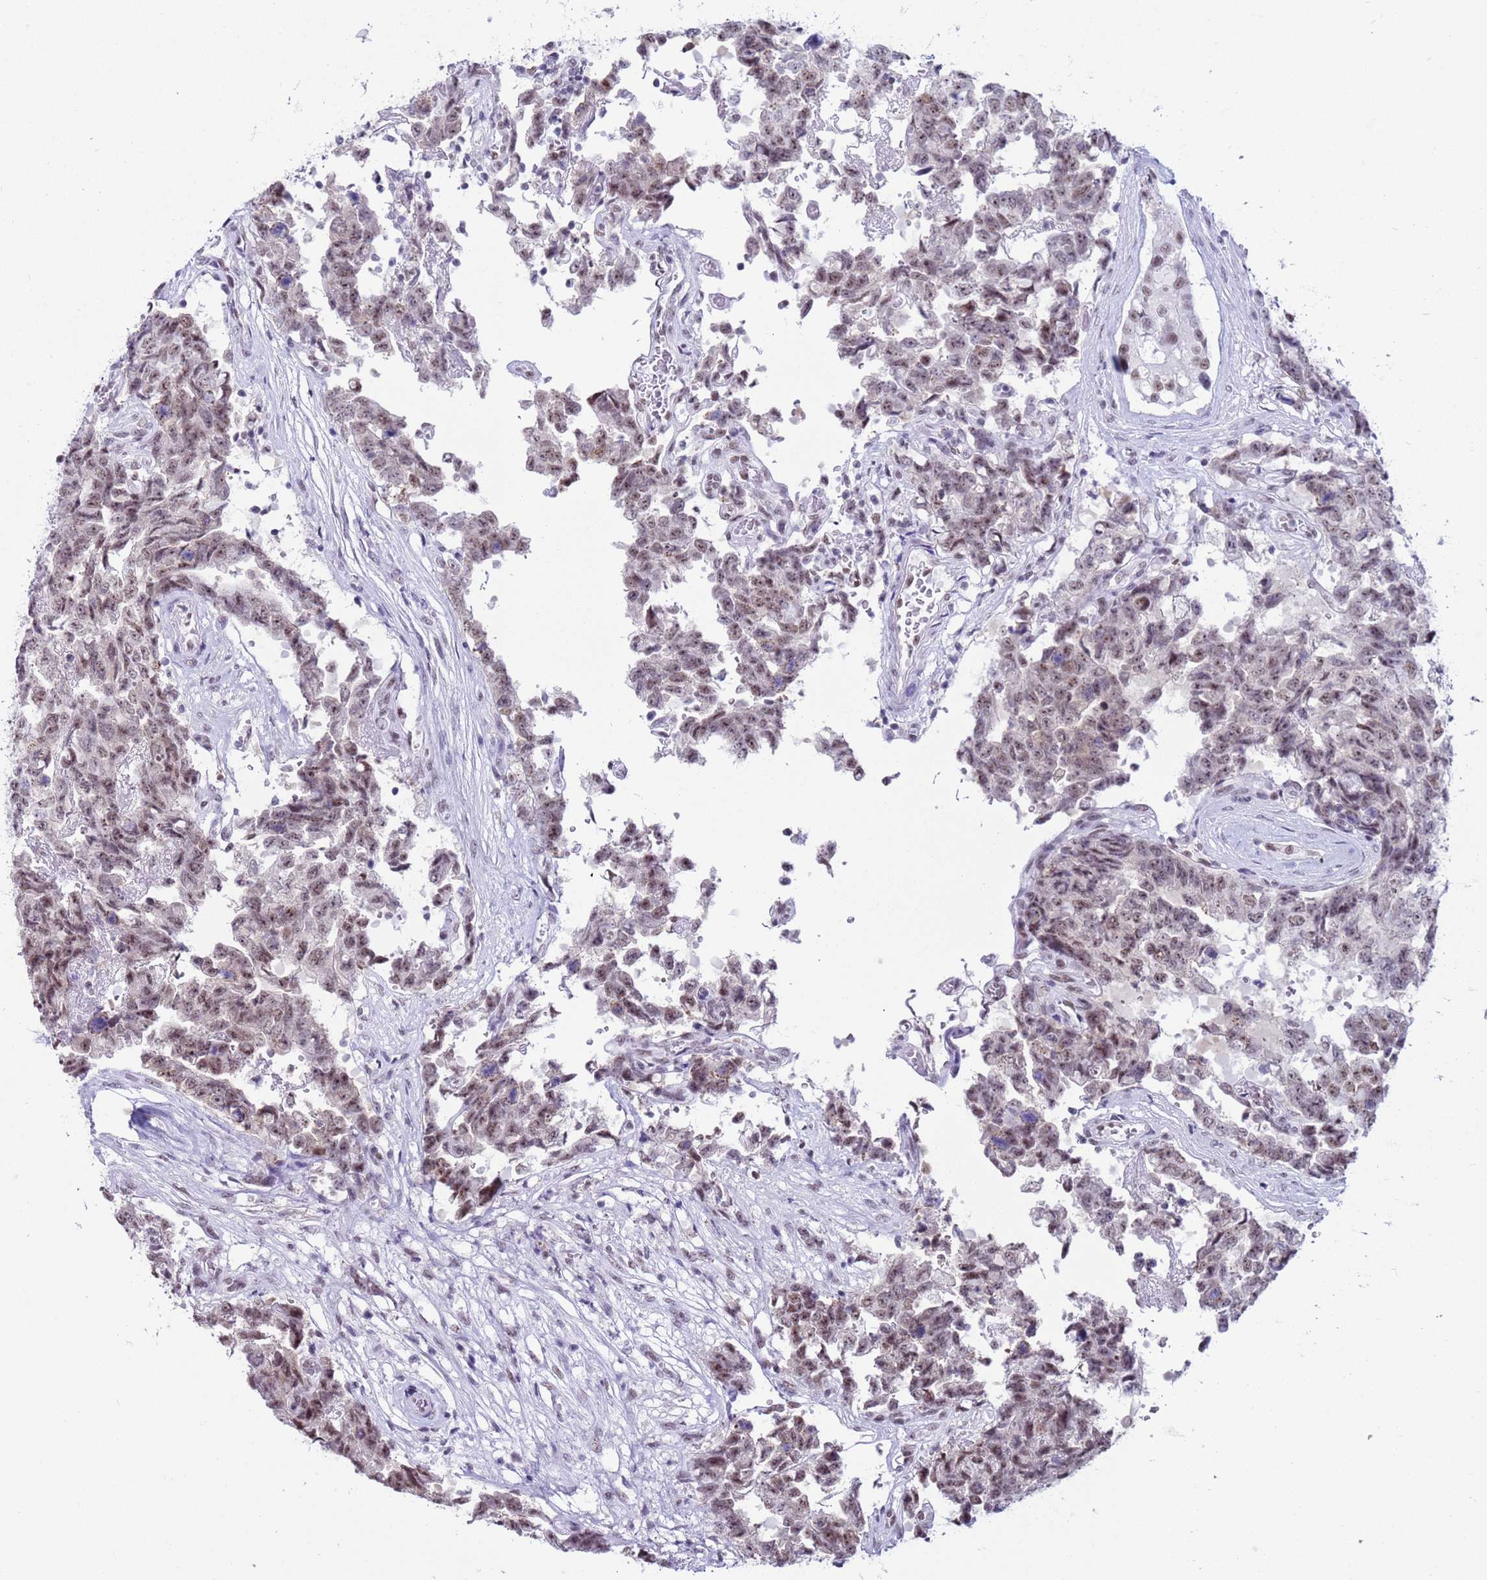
{"staining": {"intensity": "weak", "quantity": ">75%", "location": "nuclear"}, "tissue": "testis cancer", "cell_type": "Tumor cells", "image_type": "cancer", "snomed": [{"axis": "morphology", "description": "Normal tissue, NOS"}, {"axis": "morphology", "description": "Carcinoma, Embryonal, NOS"}, {"axis": "topography", "description": "Testis"}, {"axis": "topography", "description": "Epididymis"}], "caption": "Protein staining of testis cancer tissue exhibits weak nuclear staining in approximately >75% of tumor cells.", "gene": "DHX15", "patient": {"sex": "male", "age": 25}}